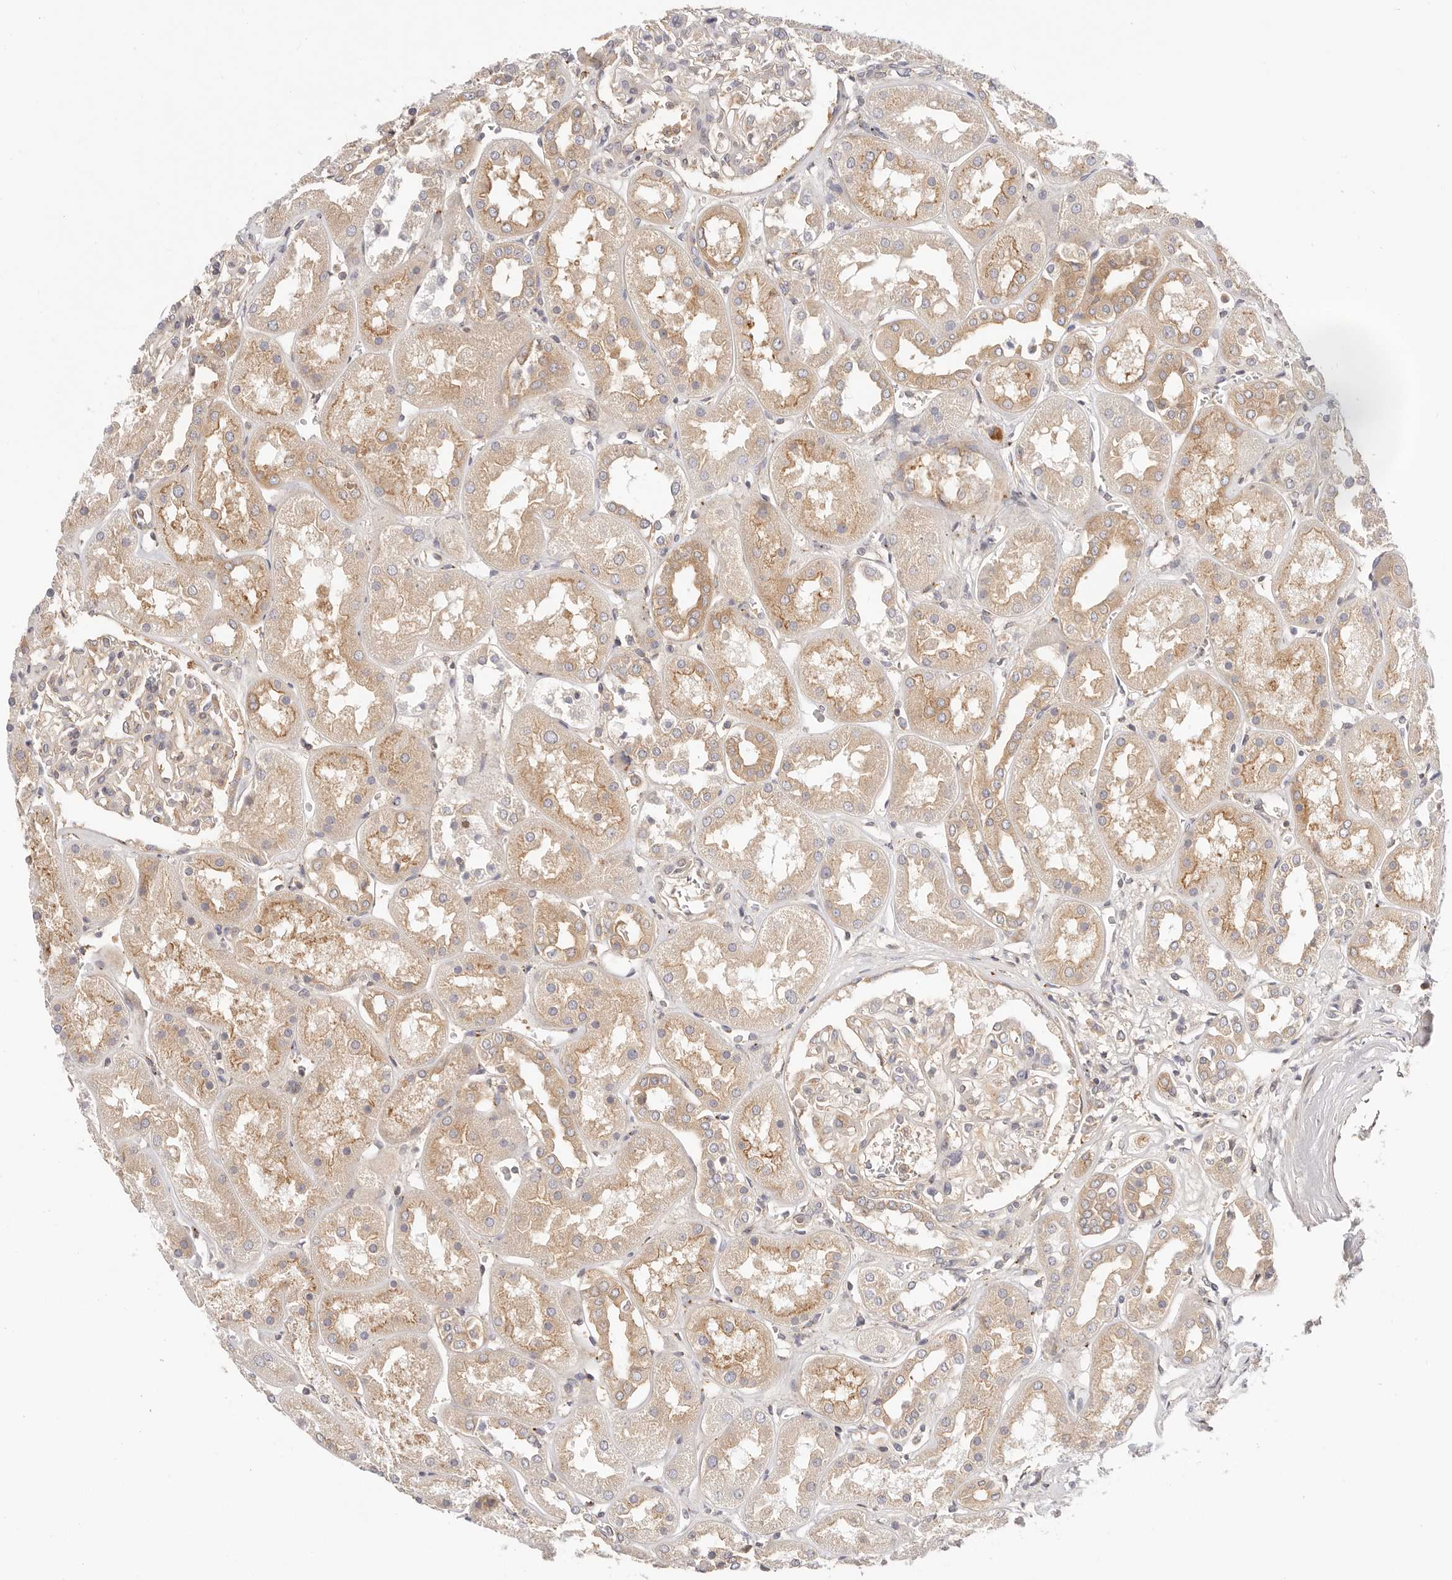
{"staining": {"intensity": "moderate", "quantity": ">75%", "location": "cytoplasmic/membranous"}, "tissue": "kidney", "cell_type": "Cells in glomeruli", "image_type": "normal", "snomed": [{"axis": "morphology", "description": "Normal tissue, NOS"}, {"axis": "topography", "description": "Kidney"}], "caption": "There is medium levels of moderate cytoplasmic/membranous expression in cells in glomeruli of normal kidney, as demonstrated by immunohistochemical staining (brown color).", "gene": "KCMF1", "patient": {"sex": "male", "age": 70}}